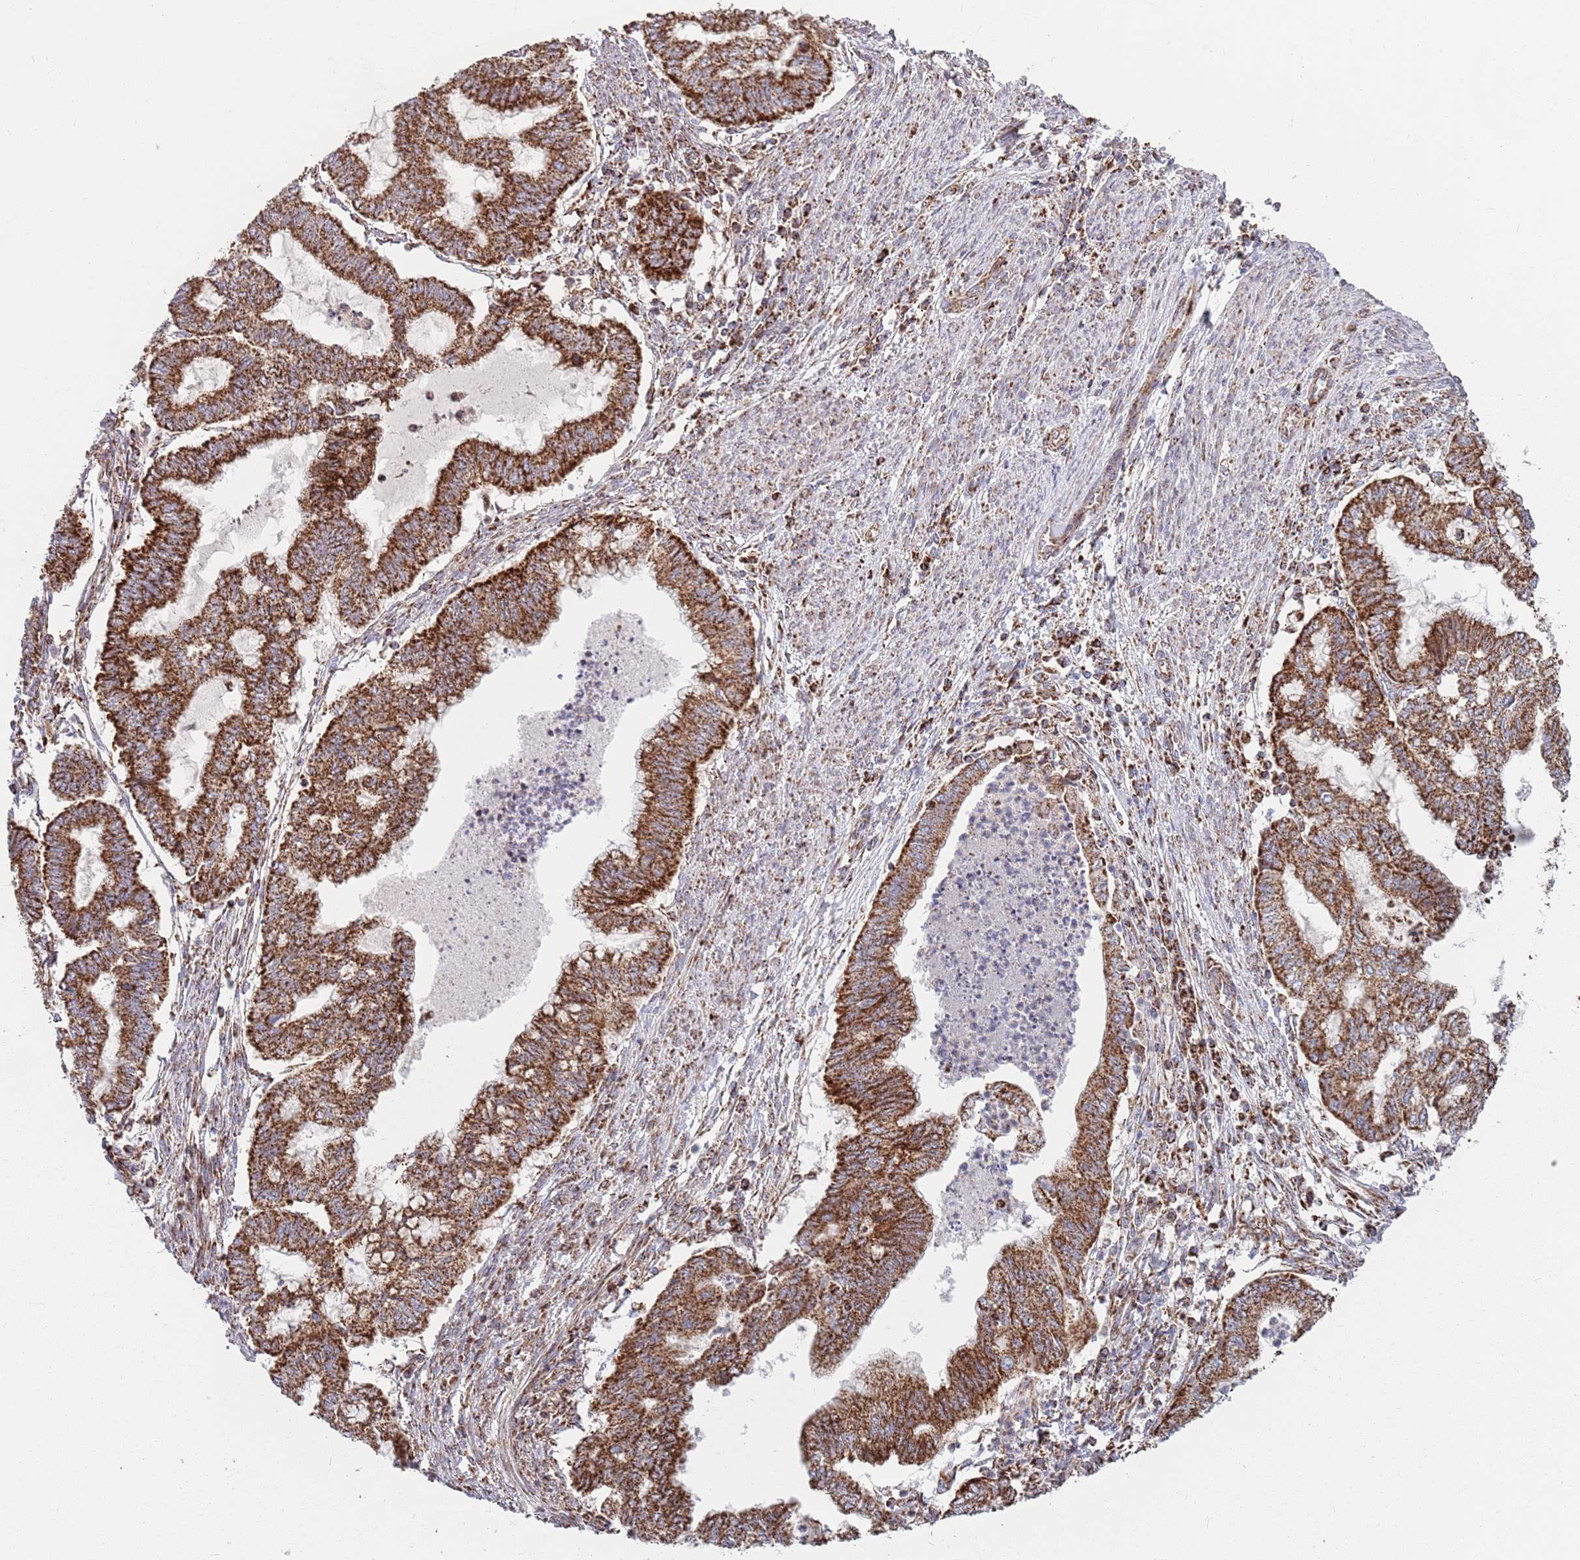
{"staining": {"intensity": "strong", "quantity": ">75%", "location": "cytoplasmic/membranous"}, "tissue": "endometrial cancer", "cell_type": "Tumor cells", "image_type": "cancer", "snomed": [{"axis": "morphology", "description": "Adenocarcinoma, NOS"}, {"axis": "topography", "description": "Endometrium"}], "caption": "Brown immunohistochemical staining in endometrial adenocarcinoma reveals strong cytoplasmic/membranous staining in approximately >75% of tumor cells. Ihc stains the protein in brown and the nuclei are stained blue.", "gene": "ATP5PD", "patient": {"sex": "female", "age": 79}}